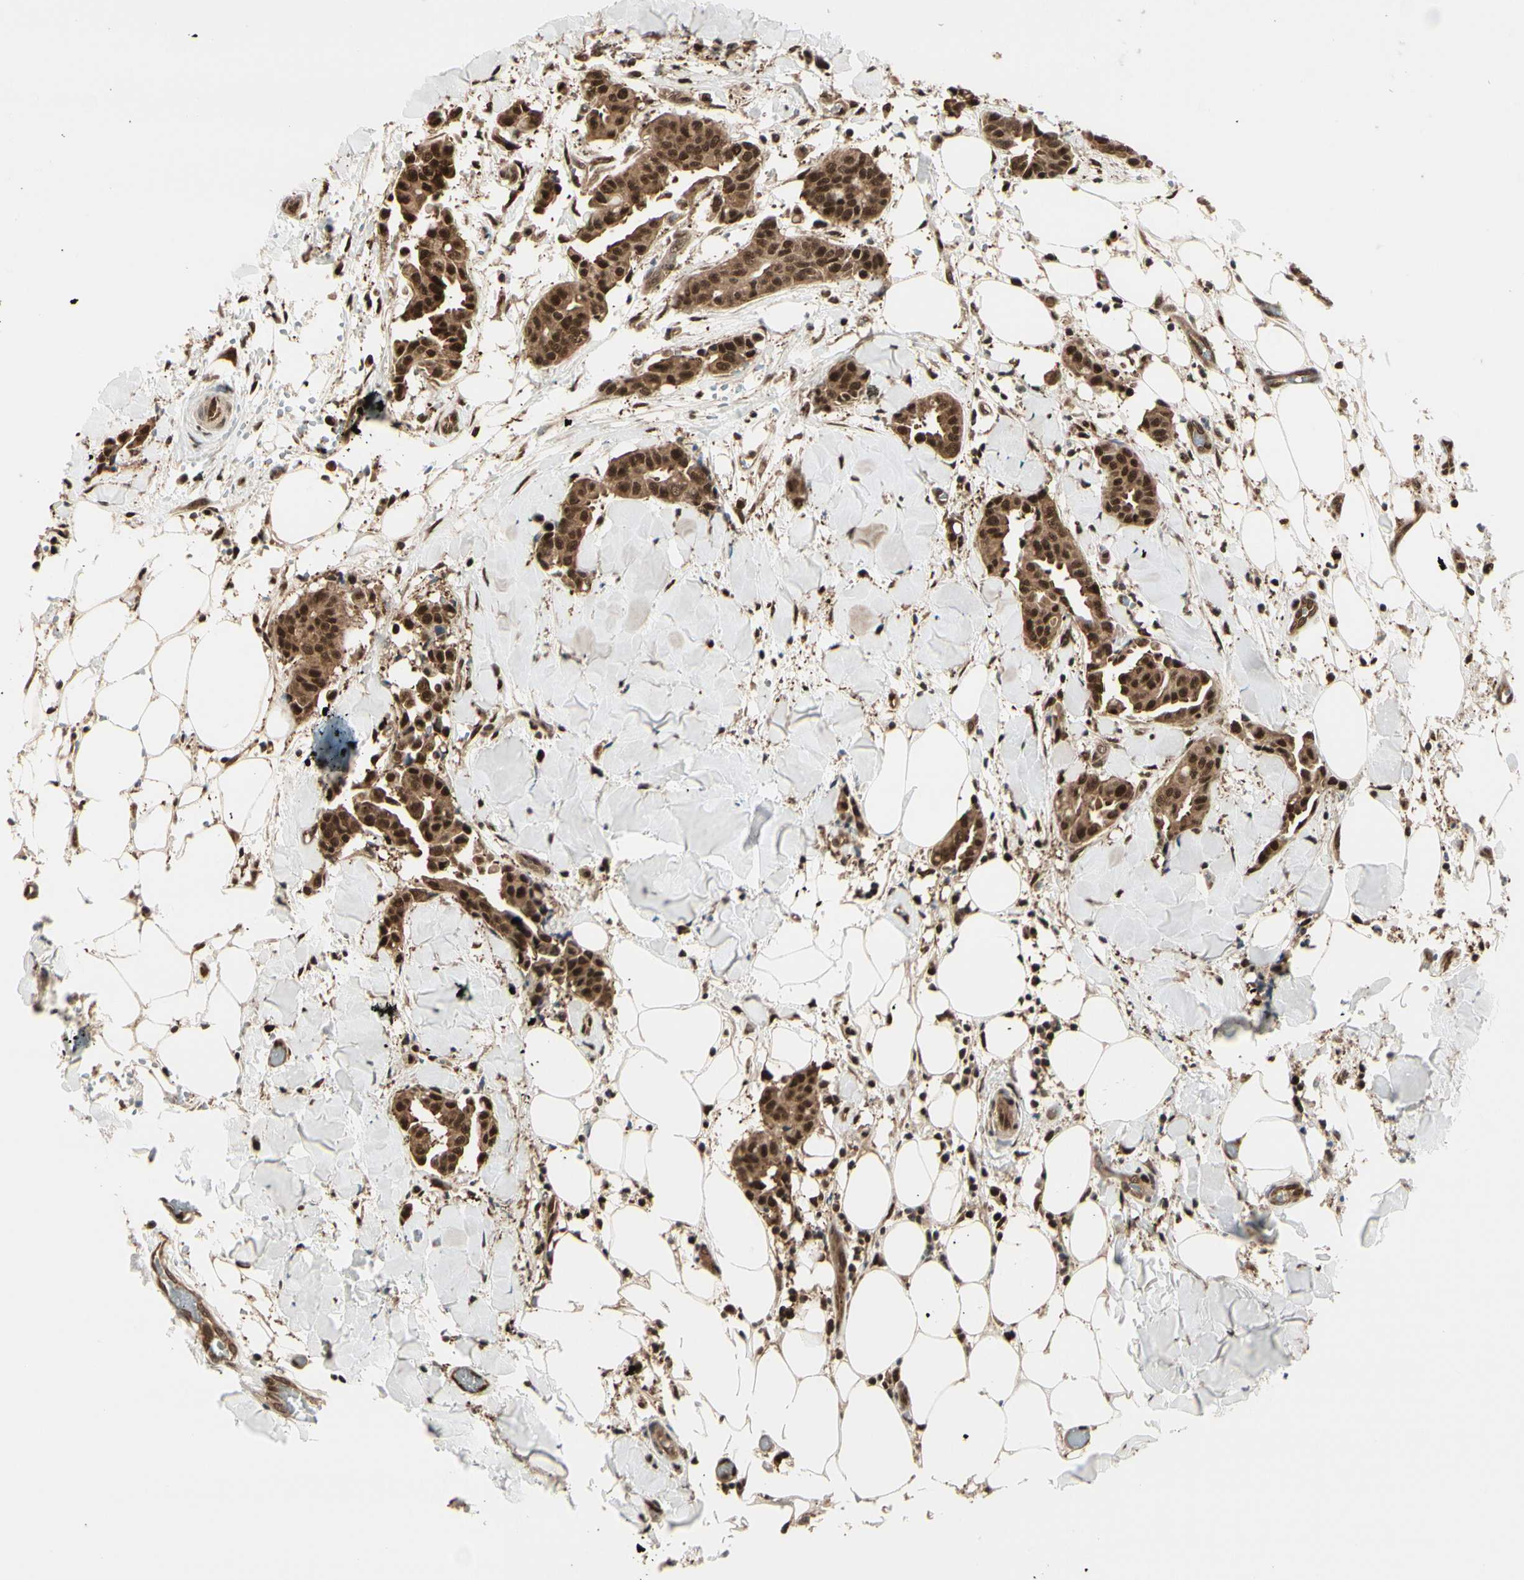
{"staining": {"intensity": "strong", "quantity": ">75%", "location": "cytoplasmic/membranous,nuclear"}, "tissue": "head and neck cancer", "cell_type": "Tumor cells", "image_type": "cancer", "snomed": [{"axis": "morphology", "description": "Adenocarcinoma, NOS"}, {"axis": "topography", "description": "Salivary gland"}, {"axis": "topography", "description": "Head-Neck"}], "caption": "This photomicrograph displays head and neck adenocarcinoma stained with immunohistochemistry to label a protein in brown. The cytoplasmic/membranous and nuclear of tumor cells show strong positivity for the protein. Nuclei are counter-stained blue.", "gene": "HSF1", "patient": {"sex": "female", "age": 59}}